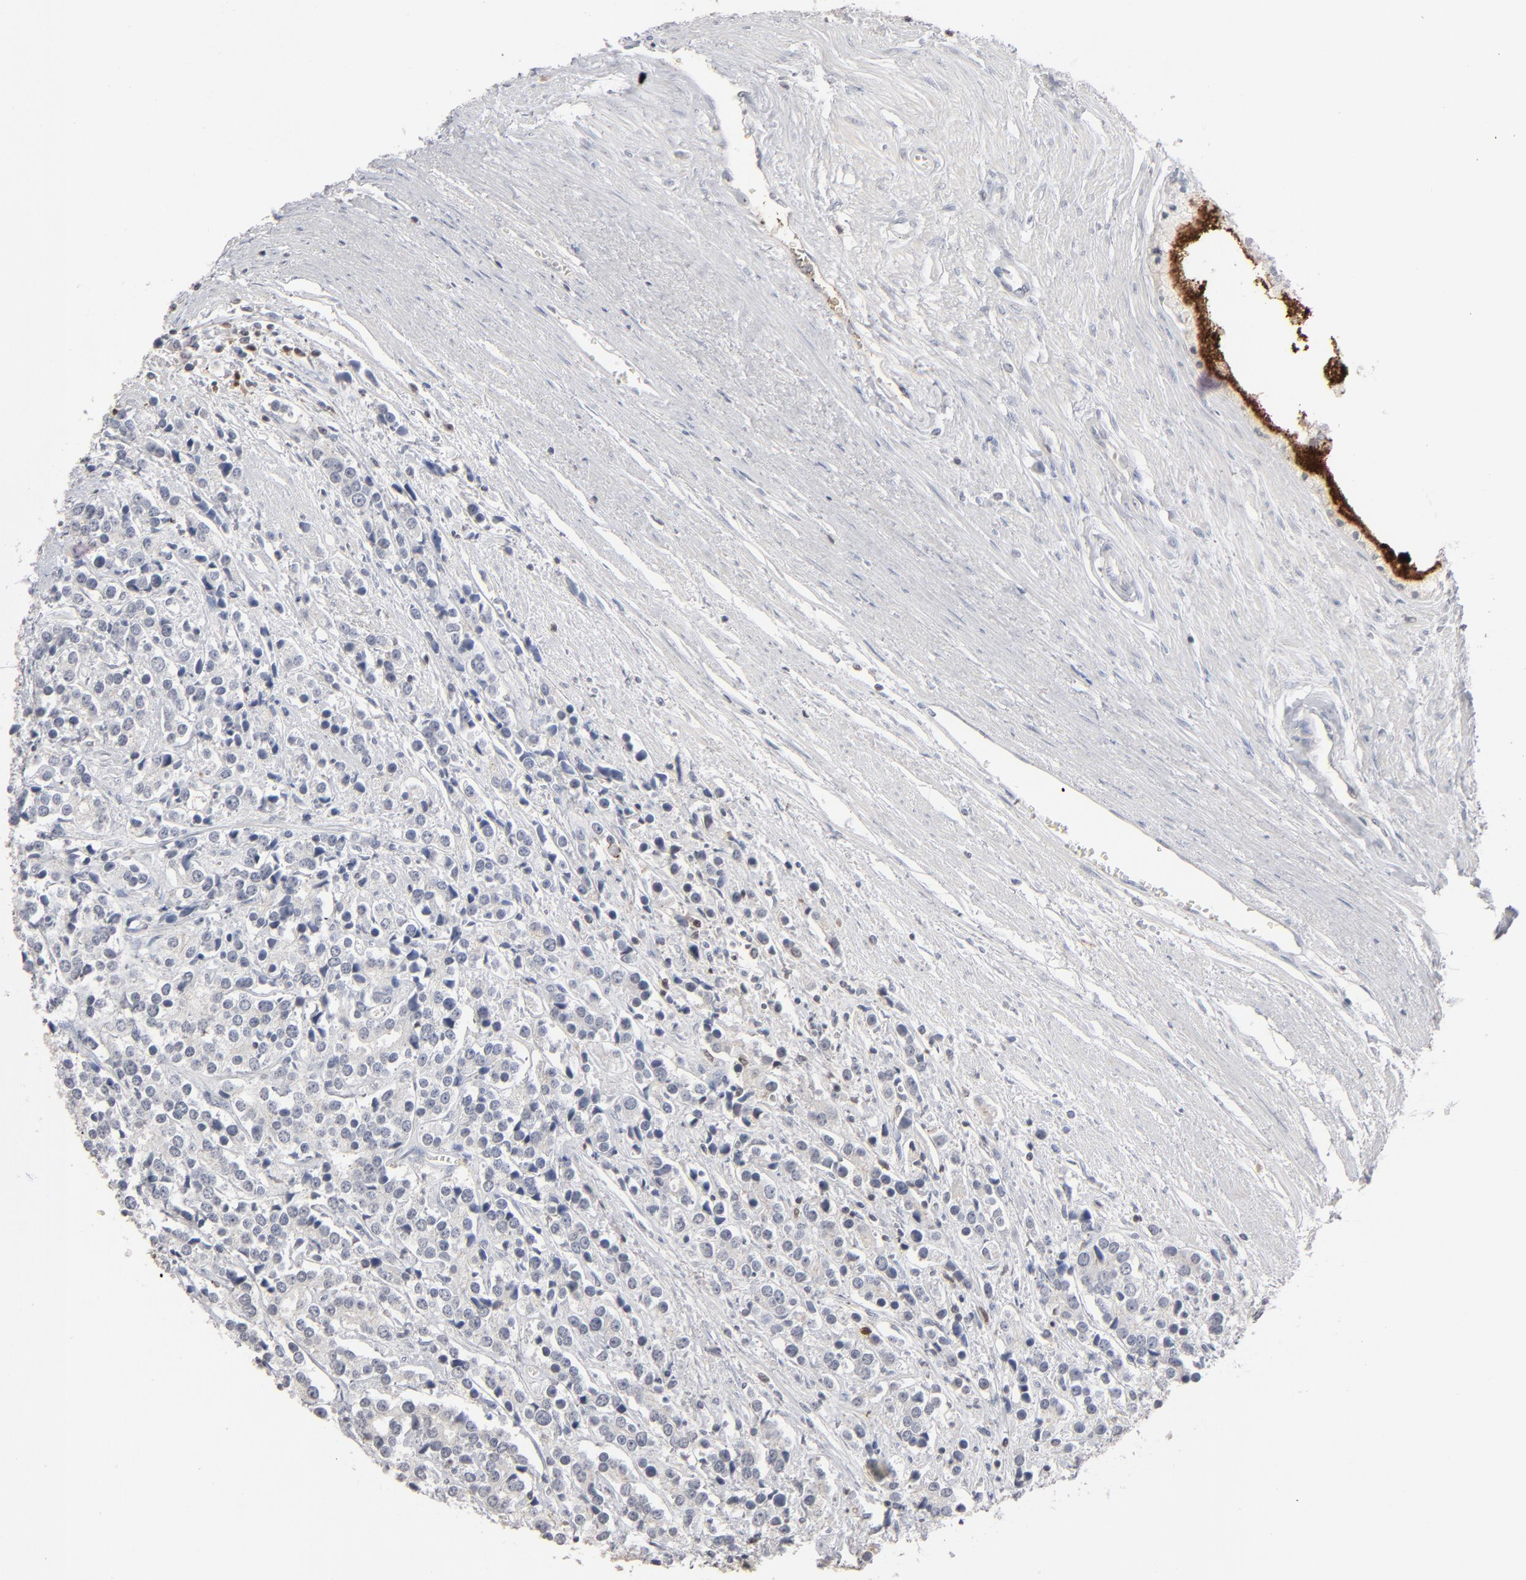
{"staining": {"intensity": "negative", "quantity": "none", "location": "none"}, "tissue": "prostate cancer", "cell_type": "Tumor cells", "image_type": "cancer", "snomed": [{"axis": "morphology", "description": "Adenocarcinoma, High grade"}, {"axis": "topography", "description": "Prostate"}], "caption": "Adenocarcinoma (high-grade) (prostate) stained for a protein using immunohistochemistry (IHC) shows no positivity tumor cells.", "gene": "STAT4", "patient": {"sex": "male", "age": 71}}